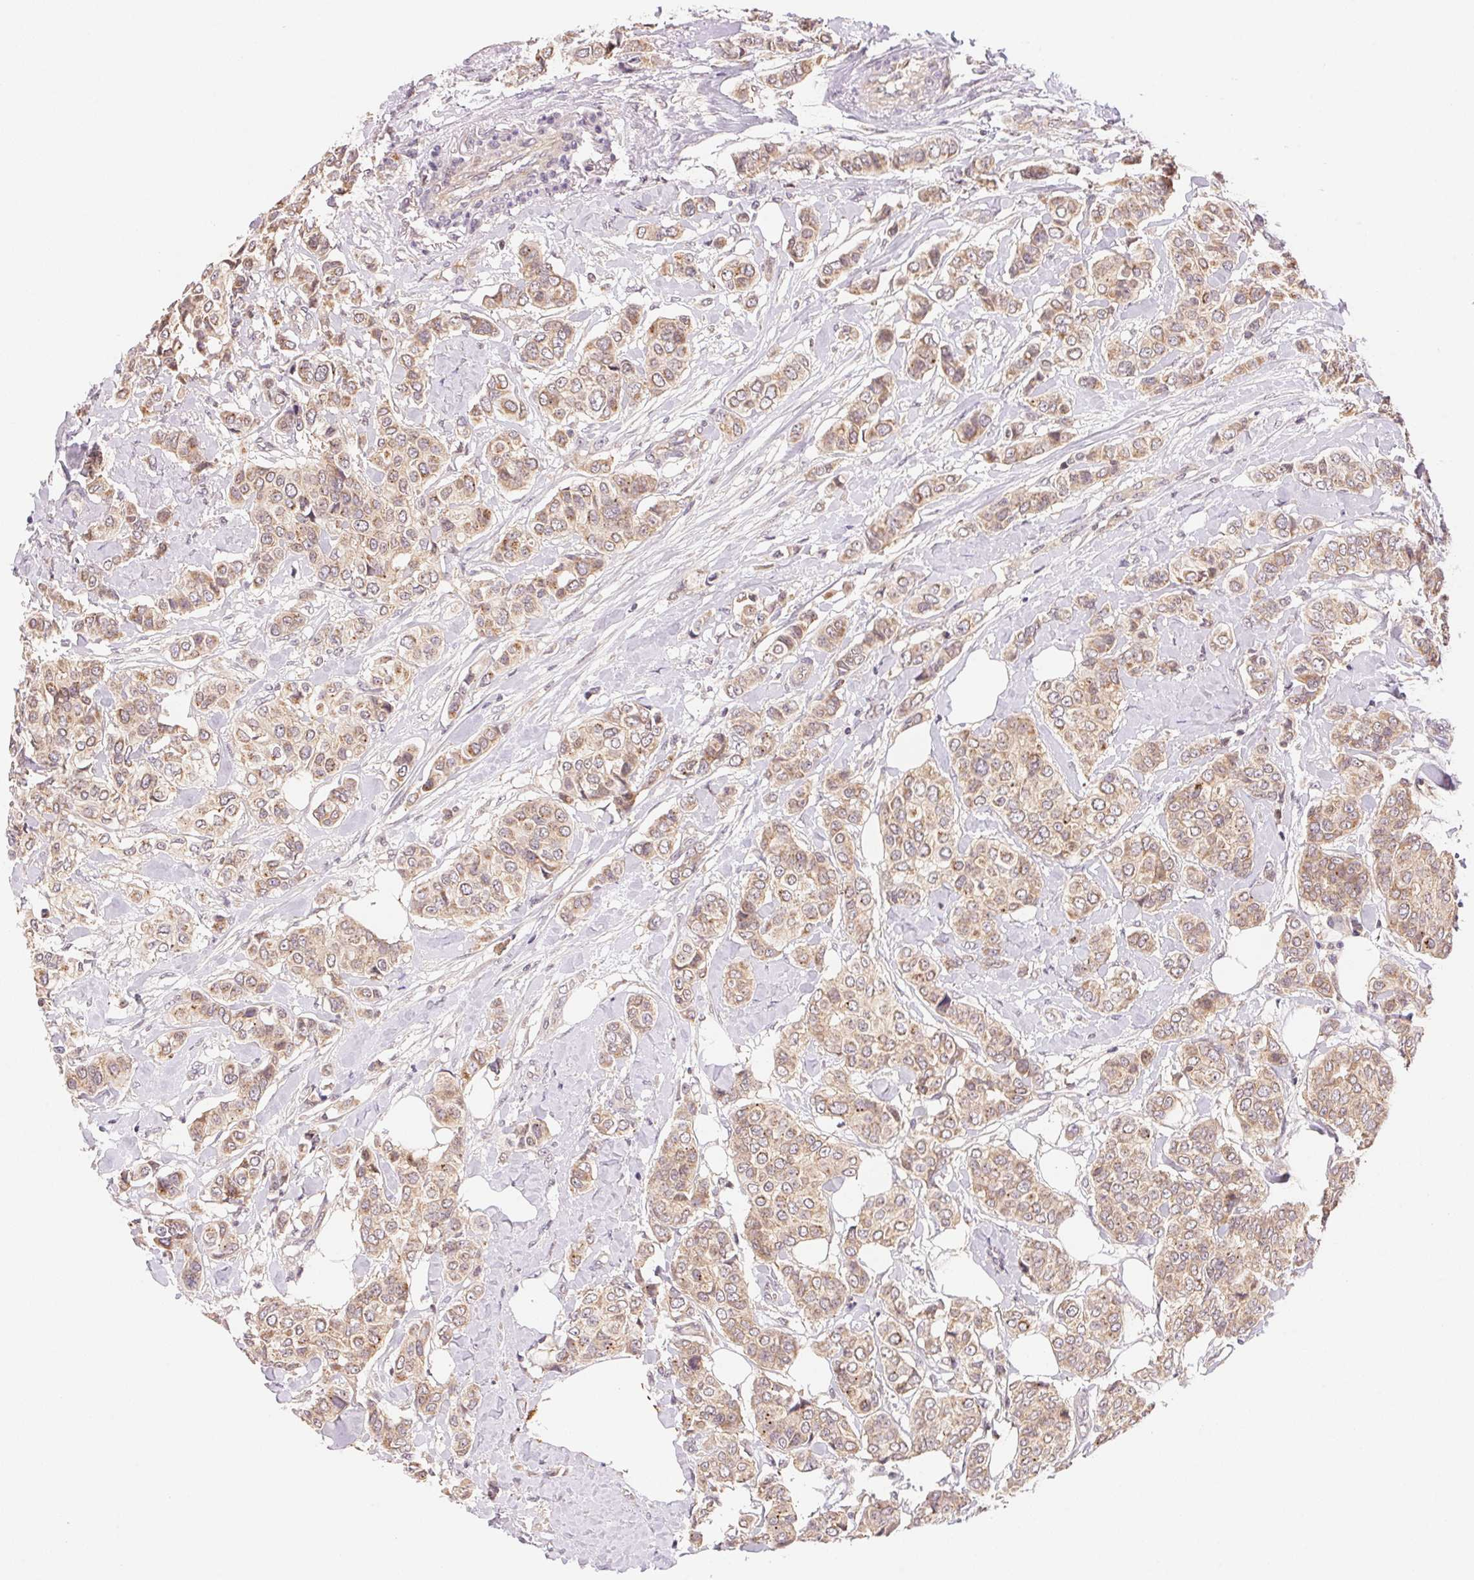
{"staining": {"intensity": "weak", "quantity": ">75%", "location": "cytoplasmic/membranous"}, "tissue": "breast cancer", "cell_type": "Tumor cells", "image_type": "cancer", "snomed": [{"axis": "morphology", "description": "Lobular carcinoma"}, {"axis": "topography", "description": "Breast"}], "caption": "Breast cancer (lobular carcinoma) stained with a protein marker demonstrates weak staining in tumor cells.", "gene": "BNIP5", "patient": {"sex": "female", "age": 51}}